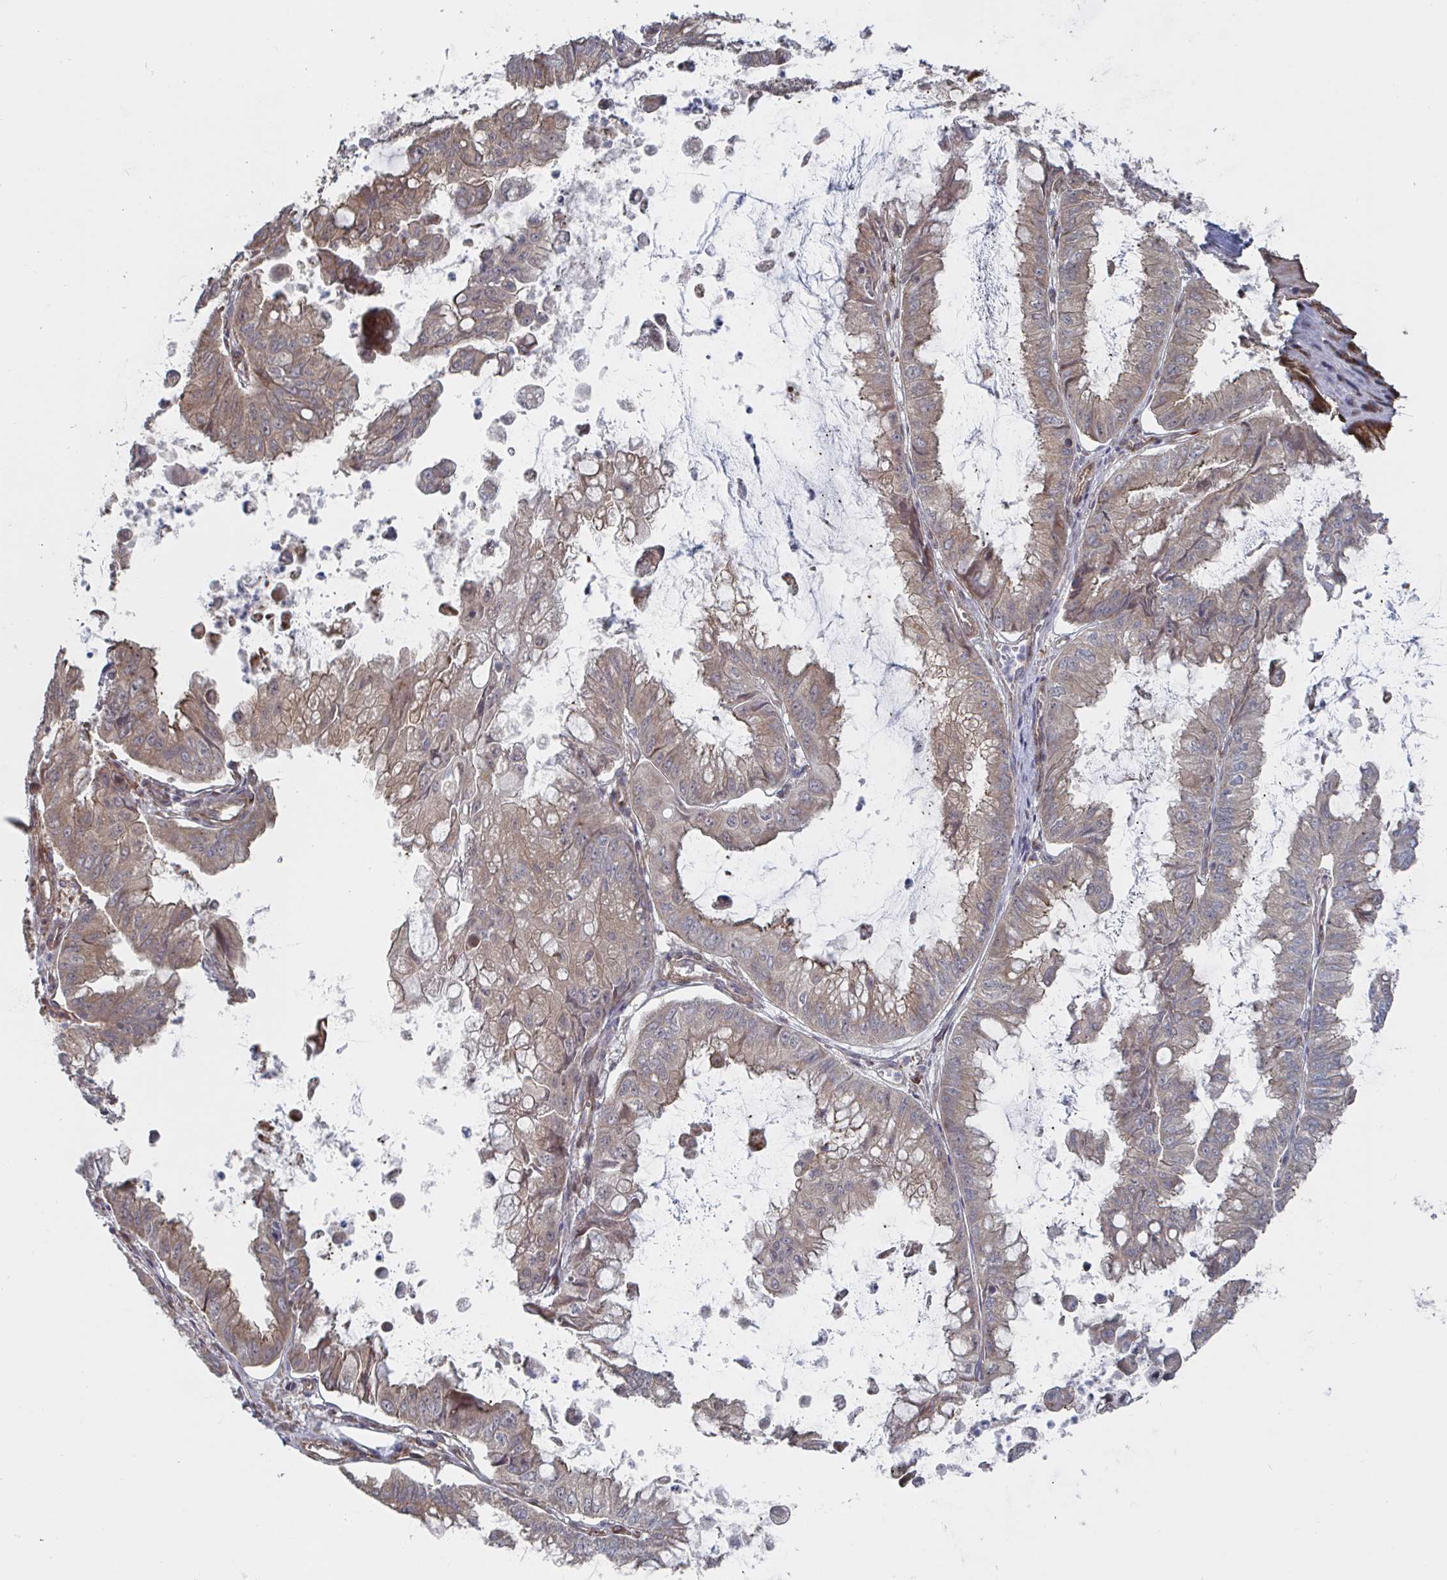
{"staining": {"intensity": "weak", "quantity": ">75%", "location": "cytoplasmic/membranous"}, "tissue": "stomach cancer", "cell_type": "Tumor cells", "image_type": "cancer", "snomed": [{"axis": "morphology", "description": "Adenocarcinoma, NOS"}, {"axis": "topography", "description": "Stomach, upper"}], "caption": "This histopathology image demonstrates IHC staining of stomach cancer, with low weak cytoplasmic/membranous staining in approximately >75% of tumor cells.", "gene": "DVL3", "patient": {"sex": "male", "age": 80}}